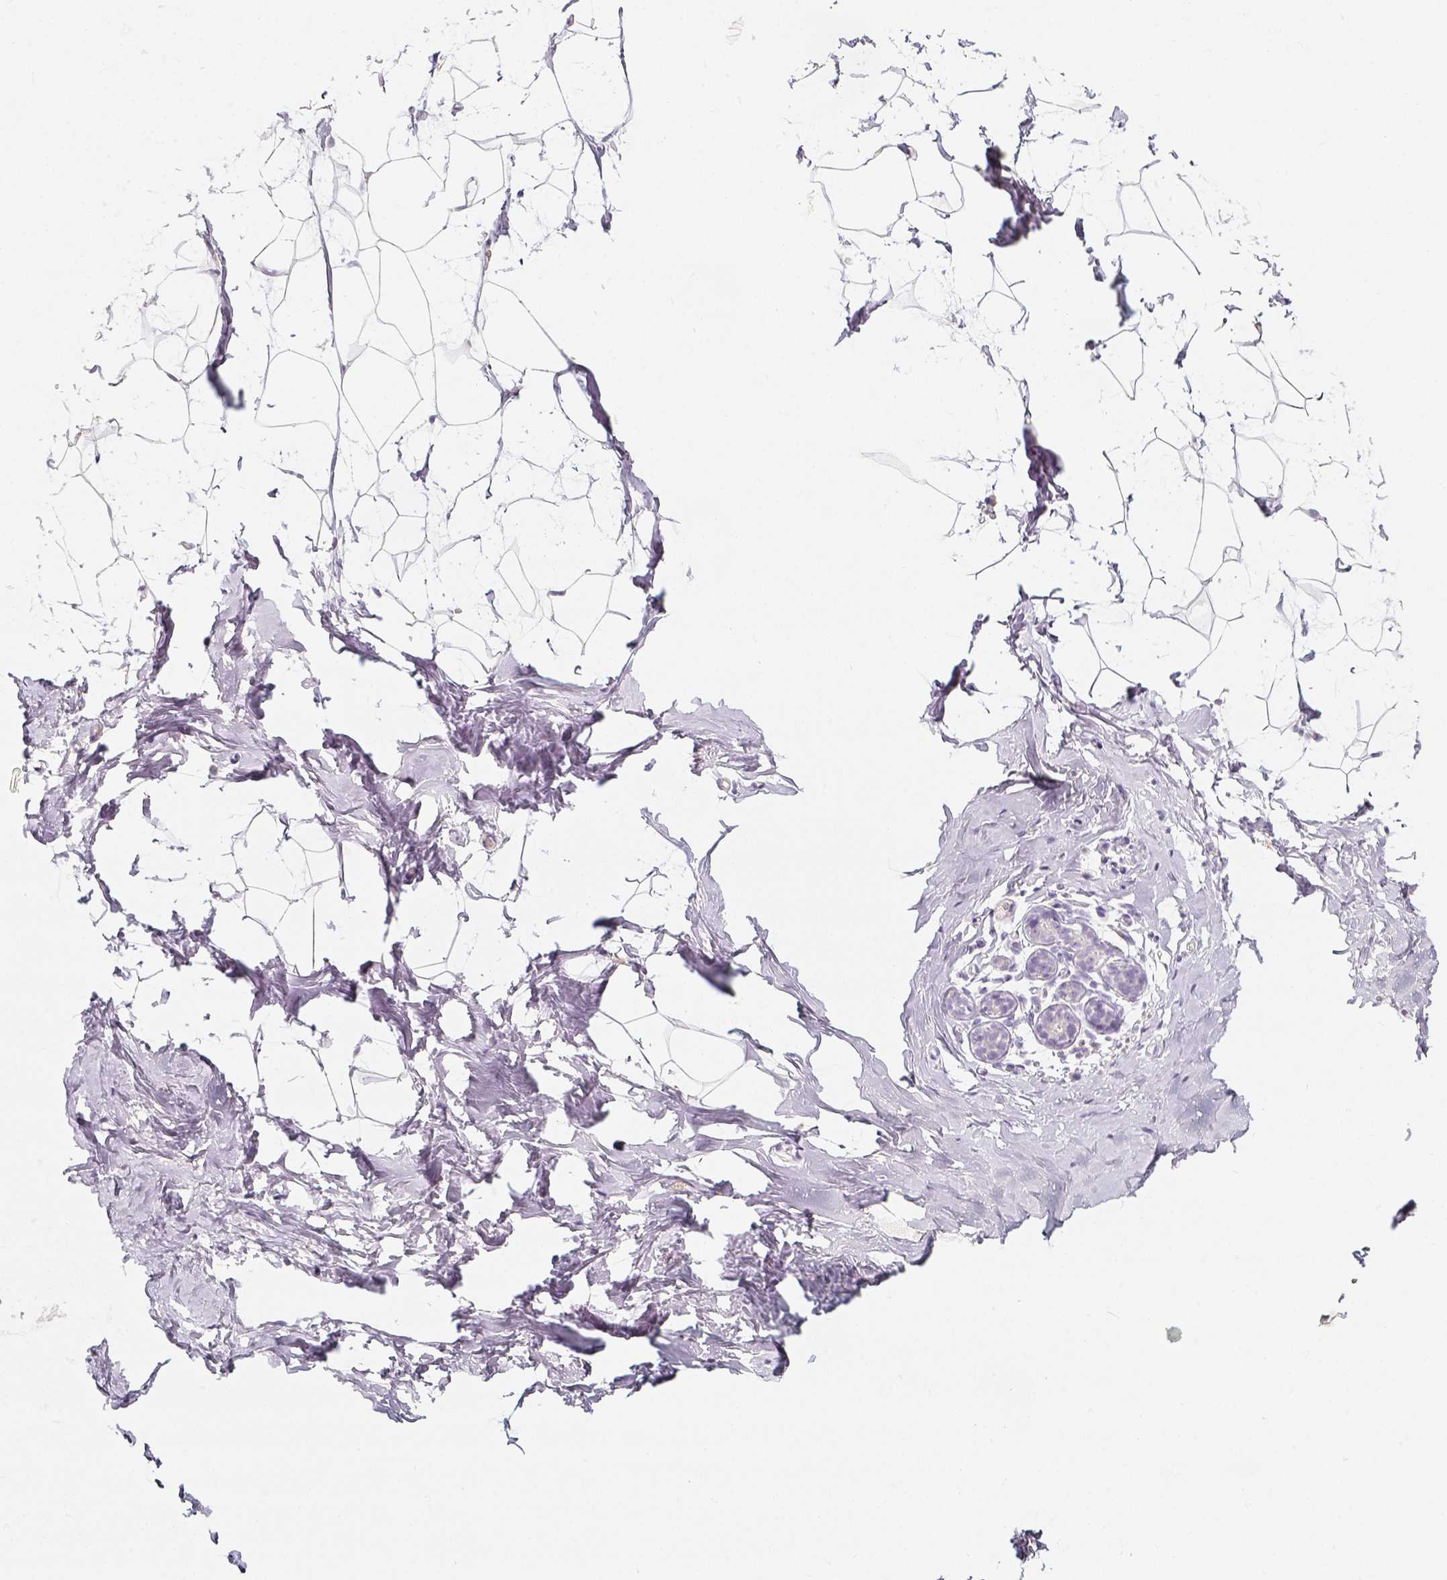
{"staining": {"intensity": "negative", "quantity": "none", "location": "none"}, "tissue": "breast", "cell_type": "Adipocytes", "image_type": "normal", "snomed": [{"axis": "morphology", "description": "Normal tissue, NOS"}, {"axis": "topography", "description": "Breast"}], "caption": "An IHC photomicrograph of unremarkable breast is shown. There is no staining in adipocytes of breast.", "gene": "THY1", "patient": {"sex": "female", "age": 32}}